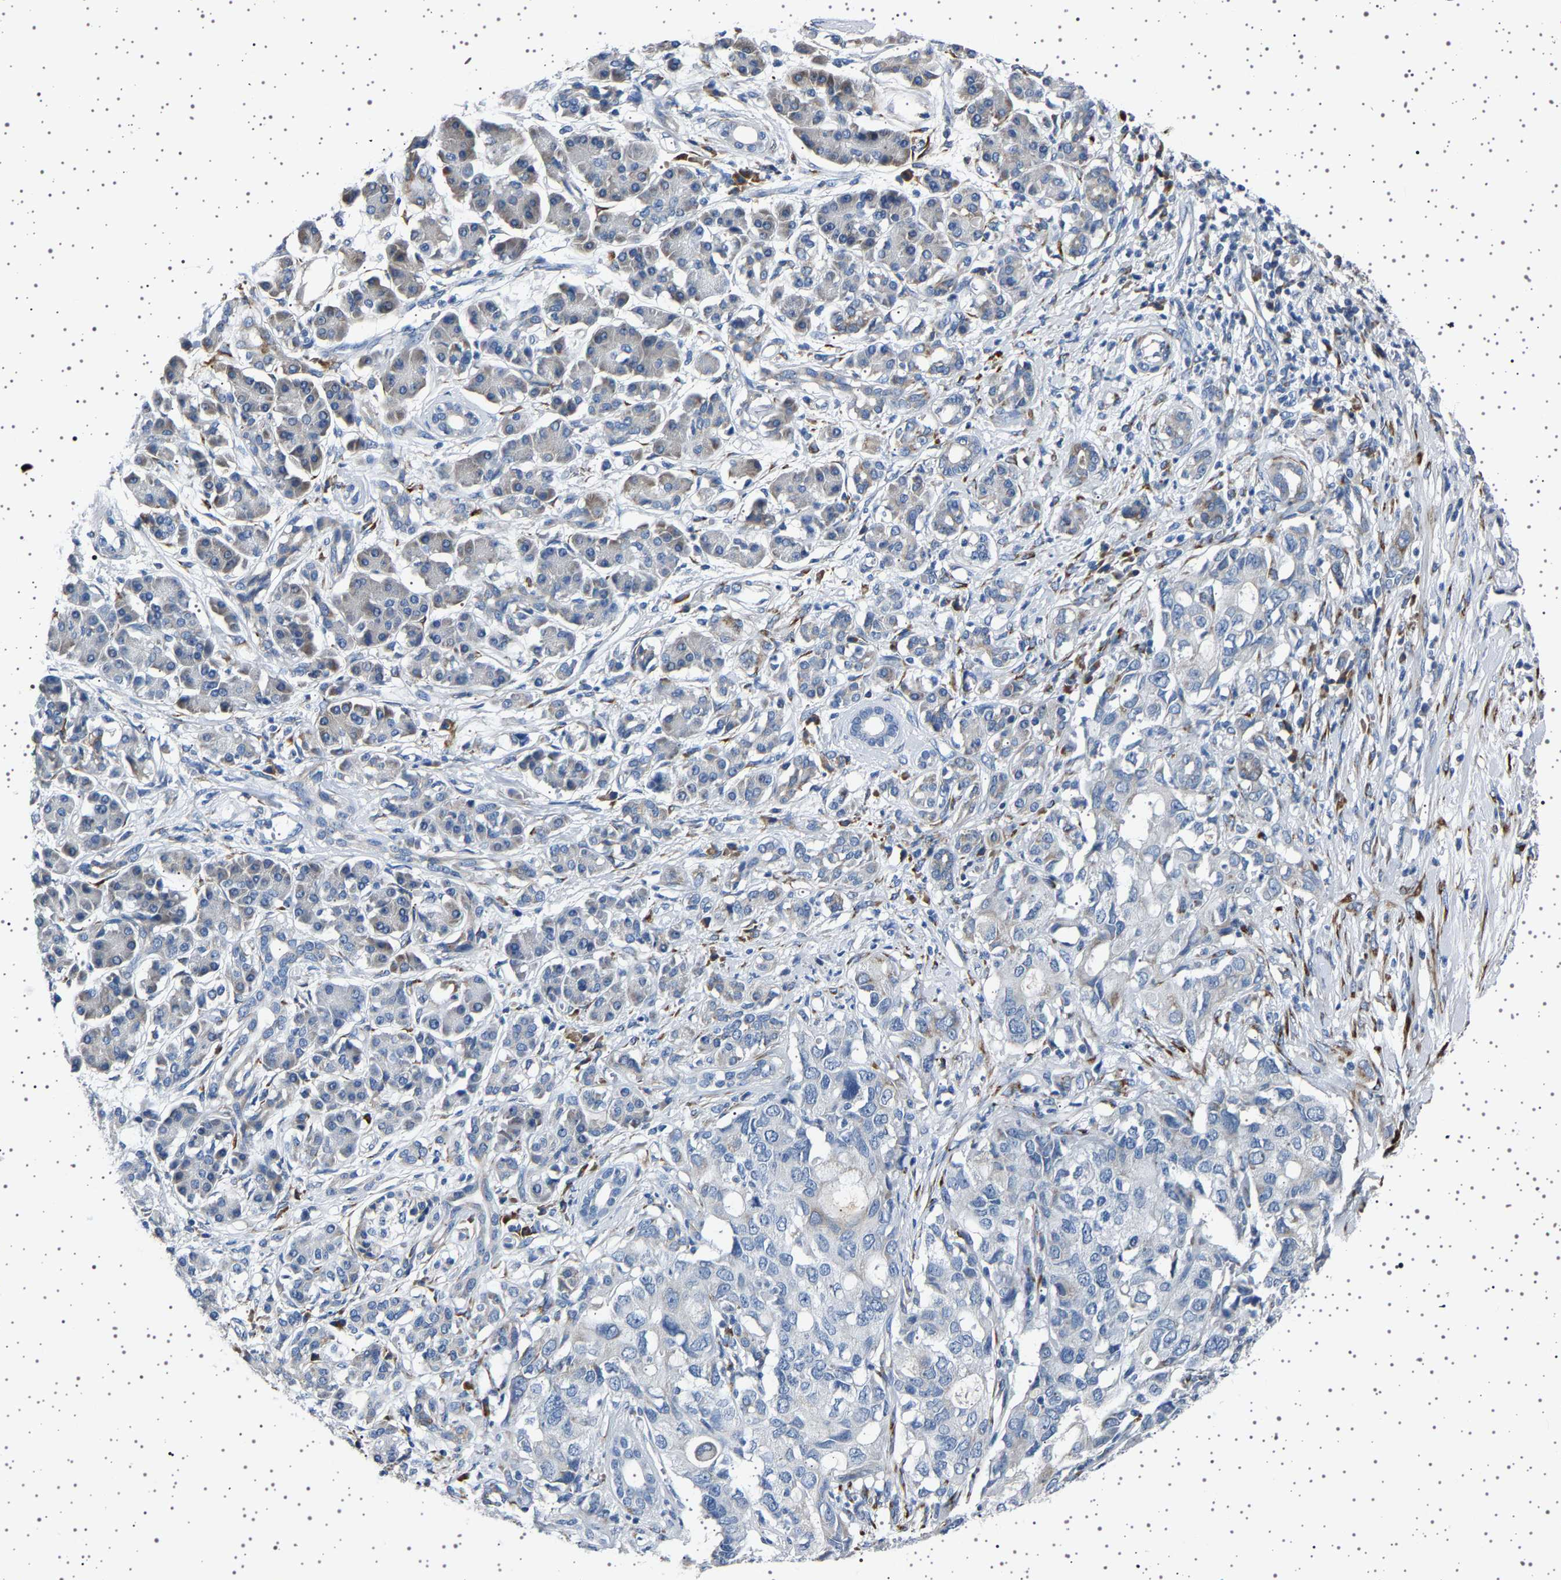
{"staining": {"intensity": "moderate", "quantity": "<25%", "location": "cytoplasmic/membranous"}, "tissue": "pancreatic cancer", "cell_type": "Tumor cells", "image_type": "cancer", "snomed": [{"axis": "morphology", "description": "Adenocarcinoma, NOS"}, {"axis": "topography", "description": "Pancreas"}], "caption": "Immunohistochemical staining of pancreatic cancer reveals low levels of moderate cytoplasmic/membranous protein positivity in about <25% of tumor cells.", "gene": "FTCD", "patient": {"sex": "female", "age": 56}}